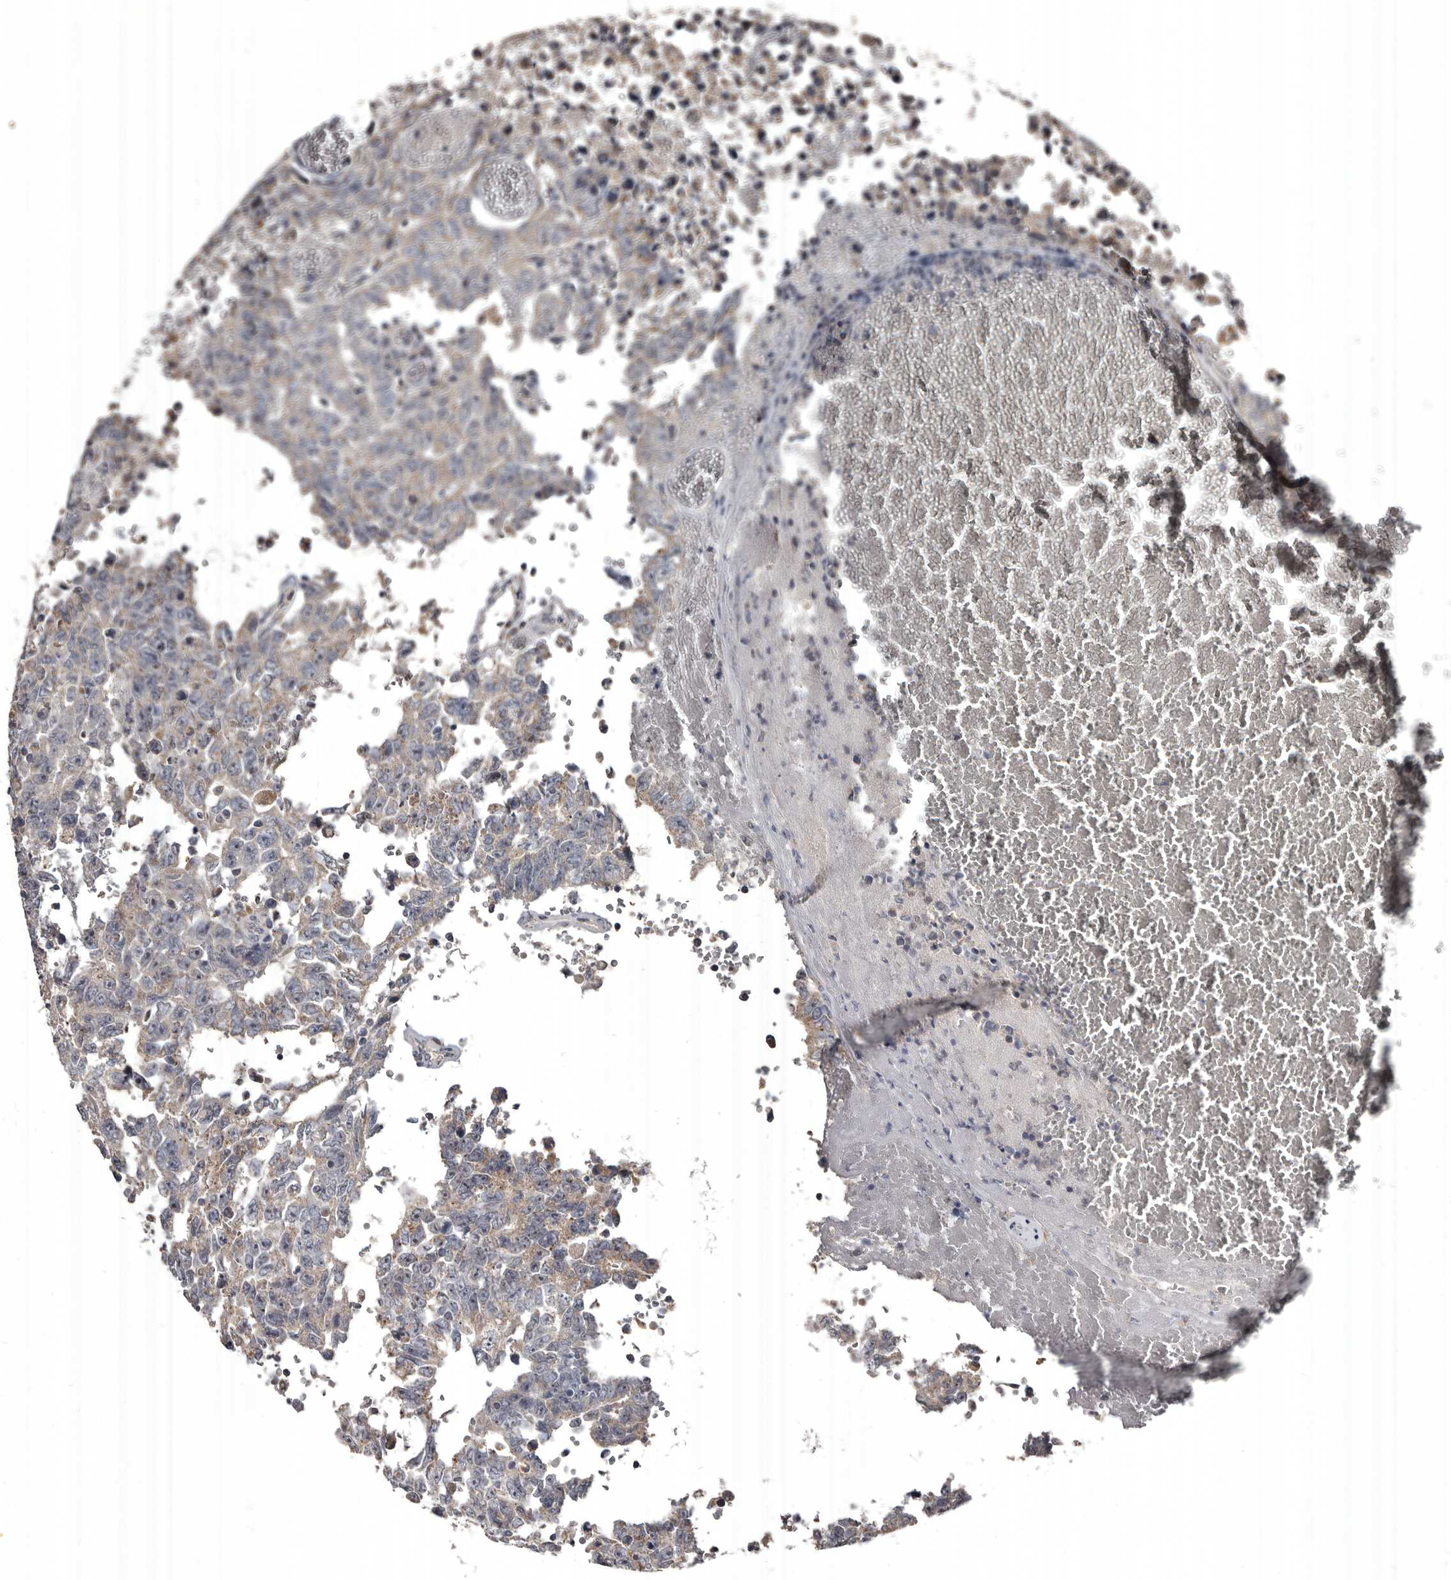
{"staining": {"intensity": "weak", "quantity": "25%-75%", "location": "cytoplasmic/membranous"}, "tissue": "testis cancer", "cell_type": "Tumor cells", "image_type": "cancer", "snomed": [{"axis": "morphology", "description": "Carcinoma, Embryonal, NOS"}, {"axis": "topography", "description": "Testis"}], "caption": "A brown stain labels weak cytoplasmic/membranous positivity of a protein in human testis embryonal carcinoma tumor cells.", "gene": "GREB1", "patient": {"sex": "male", "age": 26}}